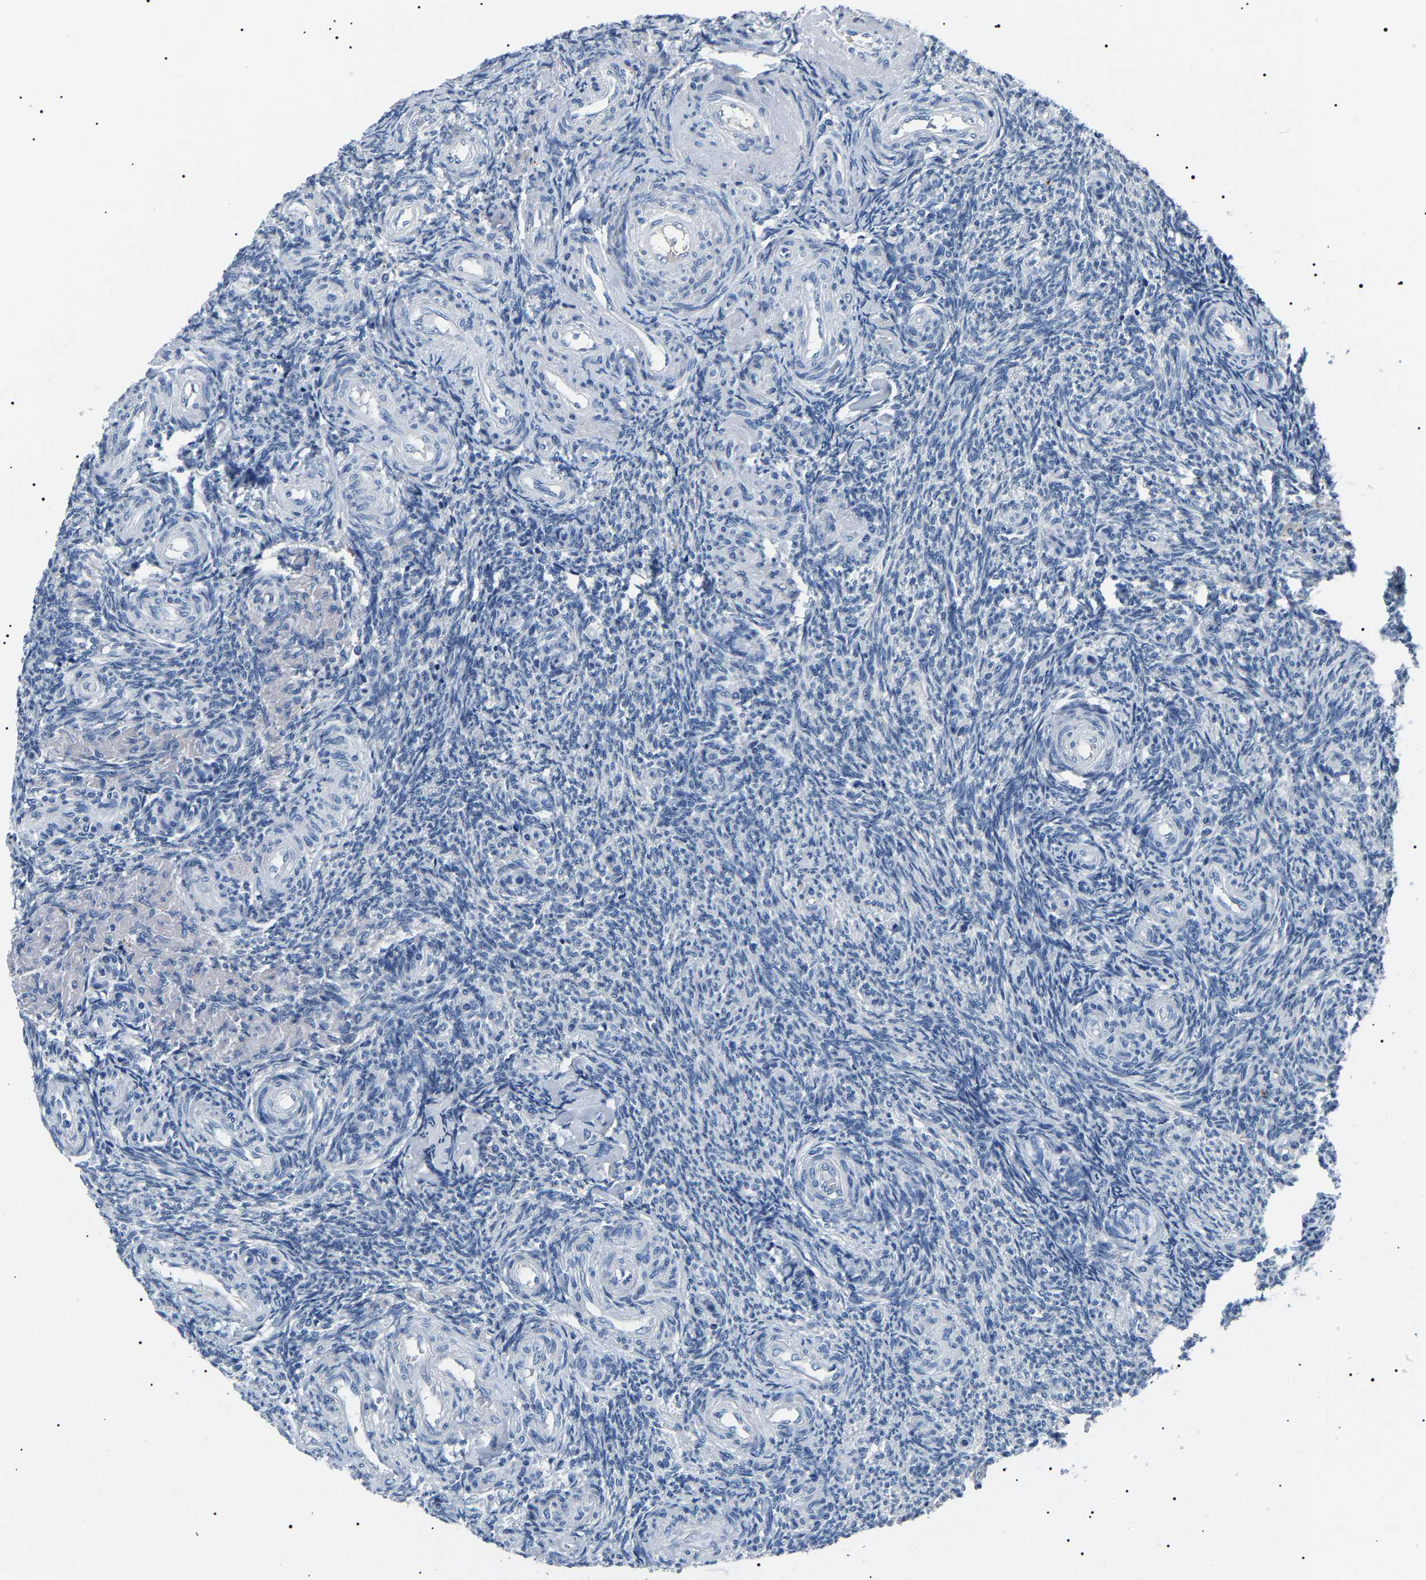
{"staining": {"intensity": "moderate", "quantity": ">75%", "location": "cytoplasmic/membranous"}, "tissue": "ovary", "cell_type": "Follicle cells", "image_type": "normal", "snomed": [{"axis": "morphology", "description": "Normal tissue, NOS"}, {"axis": "topography", "description": "Ovary"}], "caption": "Approximately >75% of follicle cells in normal human ovary show moderate cytoplasmic/membranous protein expression as visualized by brown immunohistochemical staining.", "gene": "KLK15", "patient": {"sex": "female", "age": 41}}